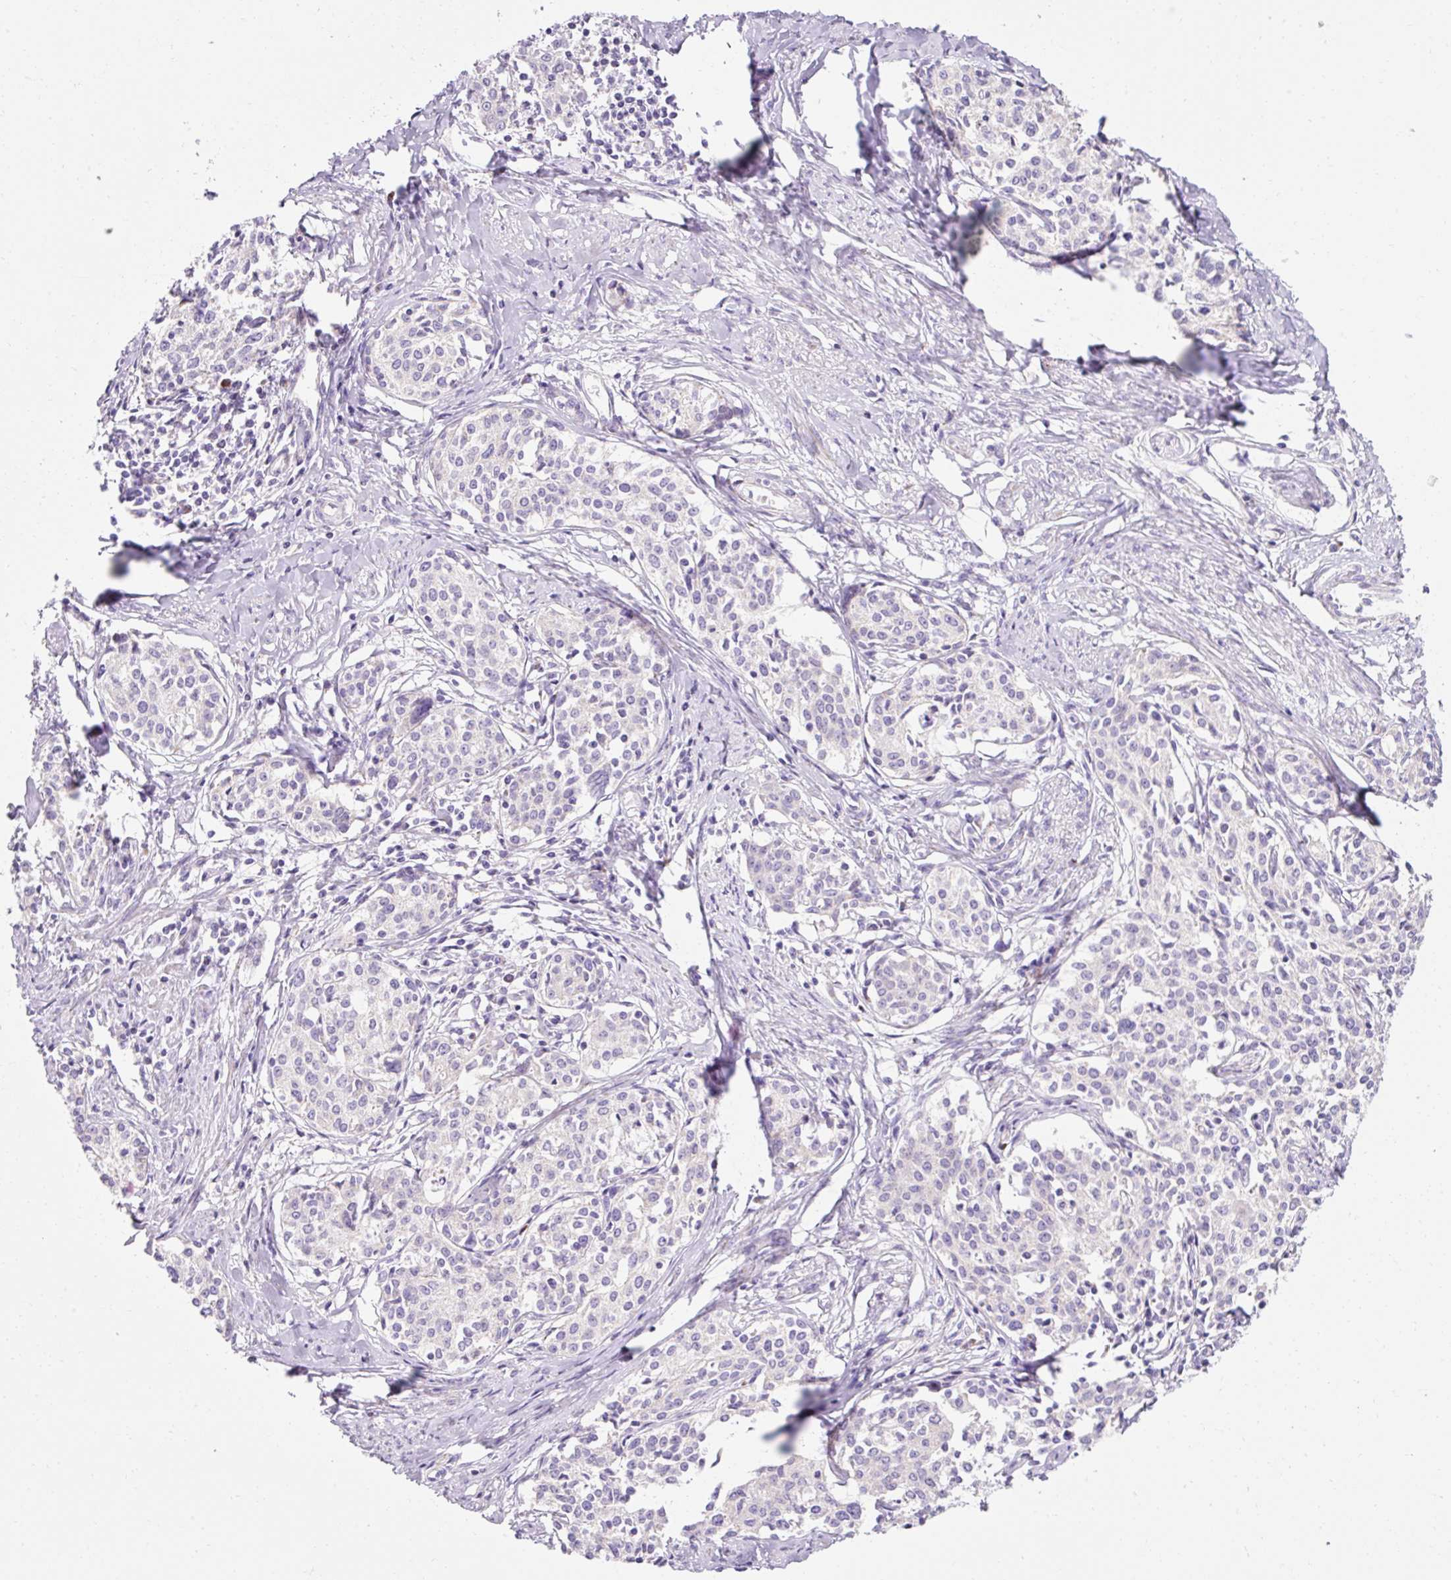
{"staining": {"intensity": "negative", "quantity": "none", "location": "none"}, "tissue": "cervical cancer", "cell_type": "Tumor cells", "image_type": "cancer", "snomed": [{"axis": "morphology", "description": "Squamous cell carcinoma, NOS"}, {"axis": "morphology", "description": "Adenocarcinoma, NOS"}, {"axis": "topography", "description": "Cervix"}], "caption": "An IHC image of cervical cancer (adenocarcinoma) is shown. There is no staining in tumor cells of cervical cancer (adenocarcinoma).", "gene": "PLPP2", "patient": {"sex": "female", "age": 52}}